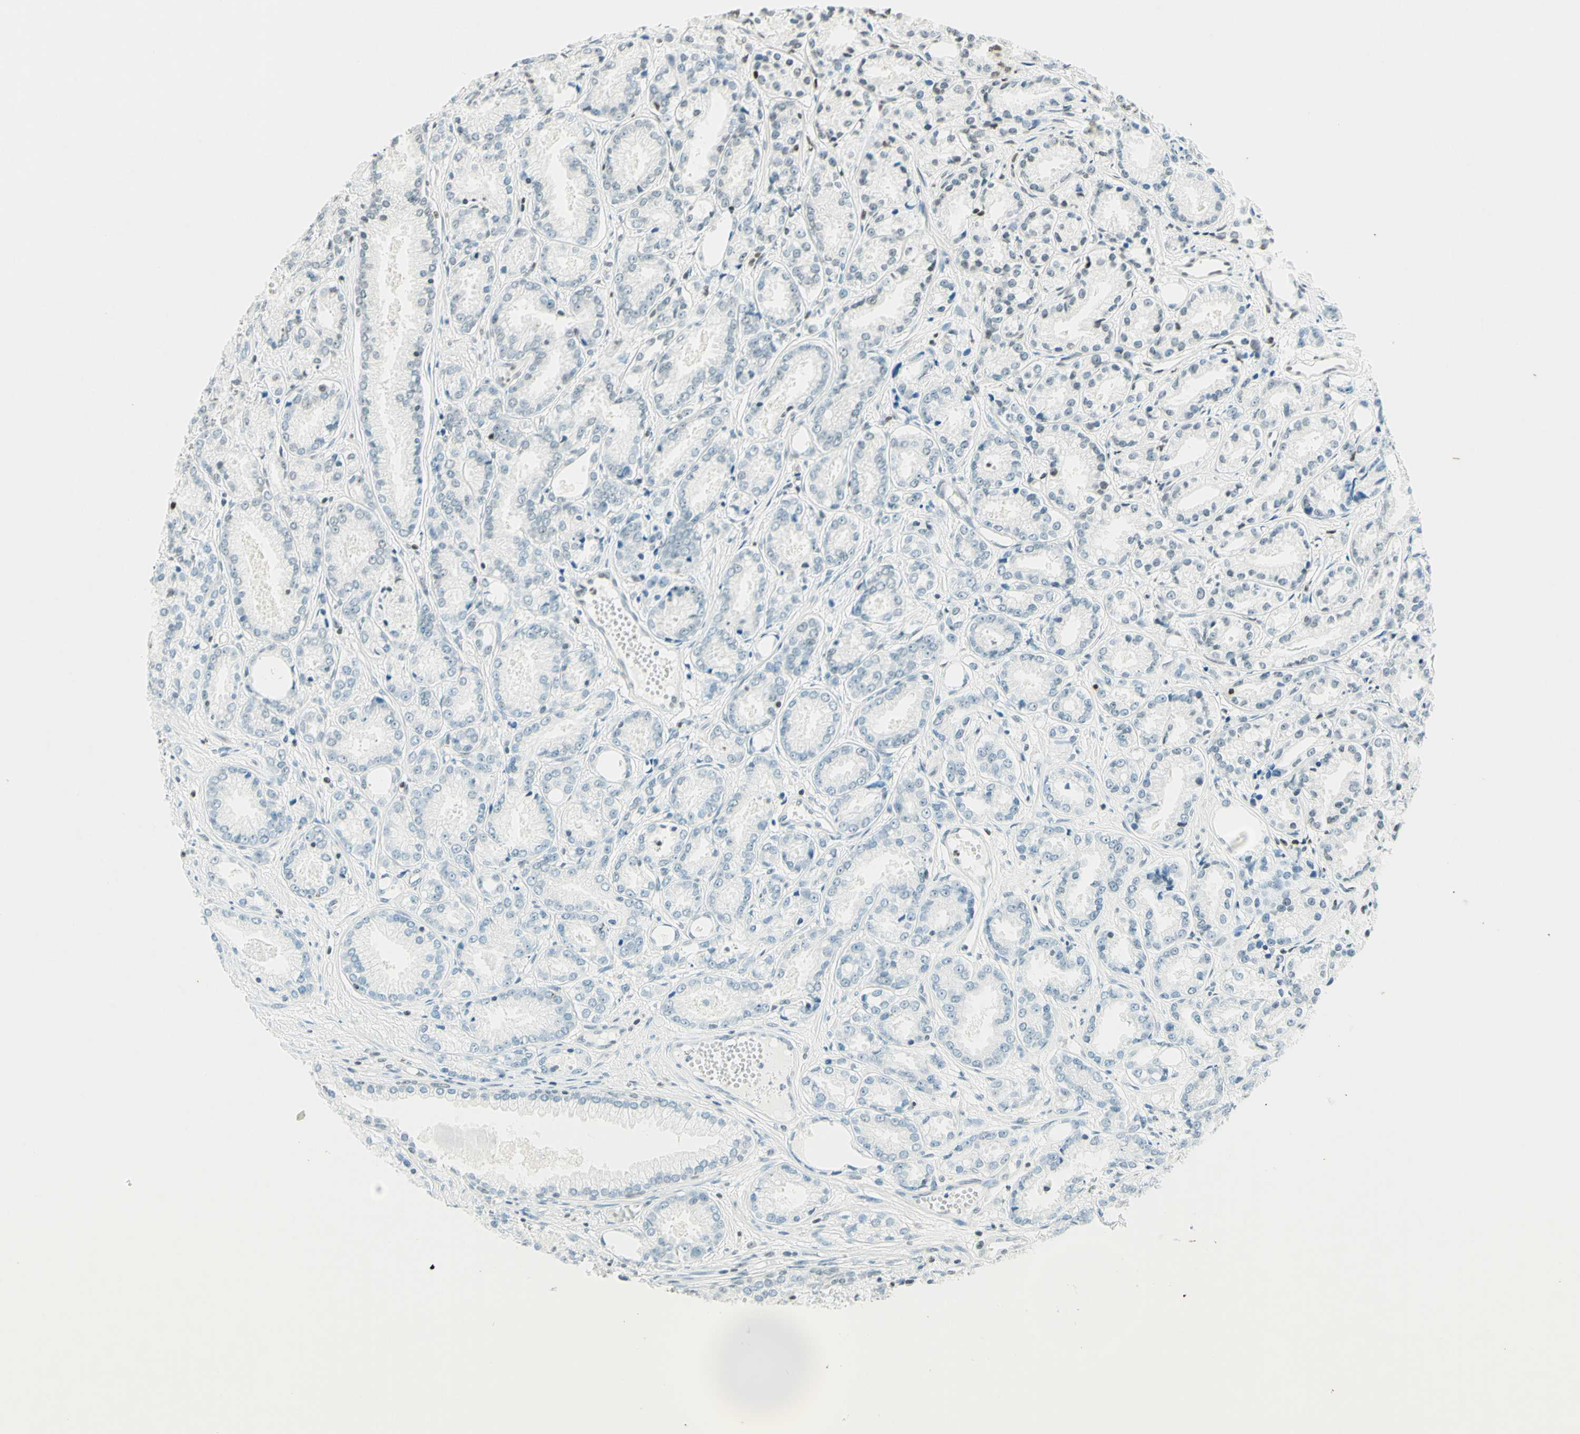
{"staining": {"intensity": "weak", "quantity": "<25%", "location": "nuclear"}, "tissue": "prostate cancer", "cell_type": "Tumor cells", "image_type": "cancer", "snomed": [{"axis": "morphology", "description": "Adenocarcinoma, Low grade"}, {"axis": "topography", "description": "Prostate"}], "caption": "IHC of low-grade adenocarcinoma (prostate) demonstrates no expression in tumor cells.", "gene": "MSH2", "patient": {"sex": "male", "age": 72}}